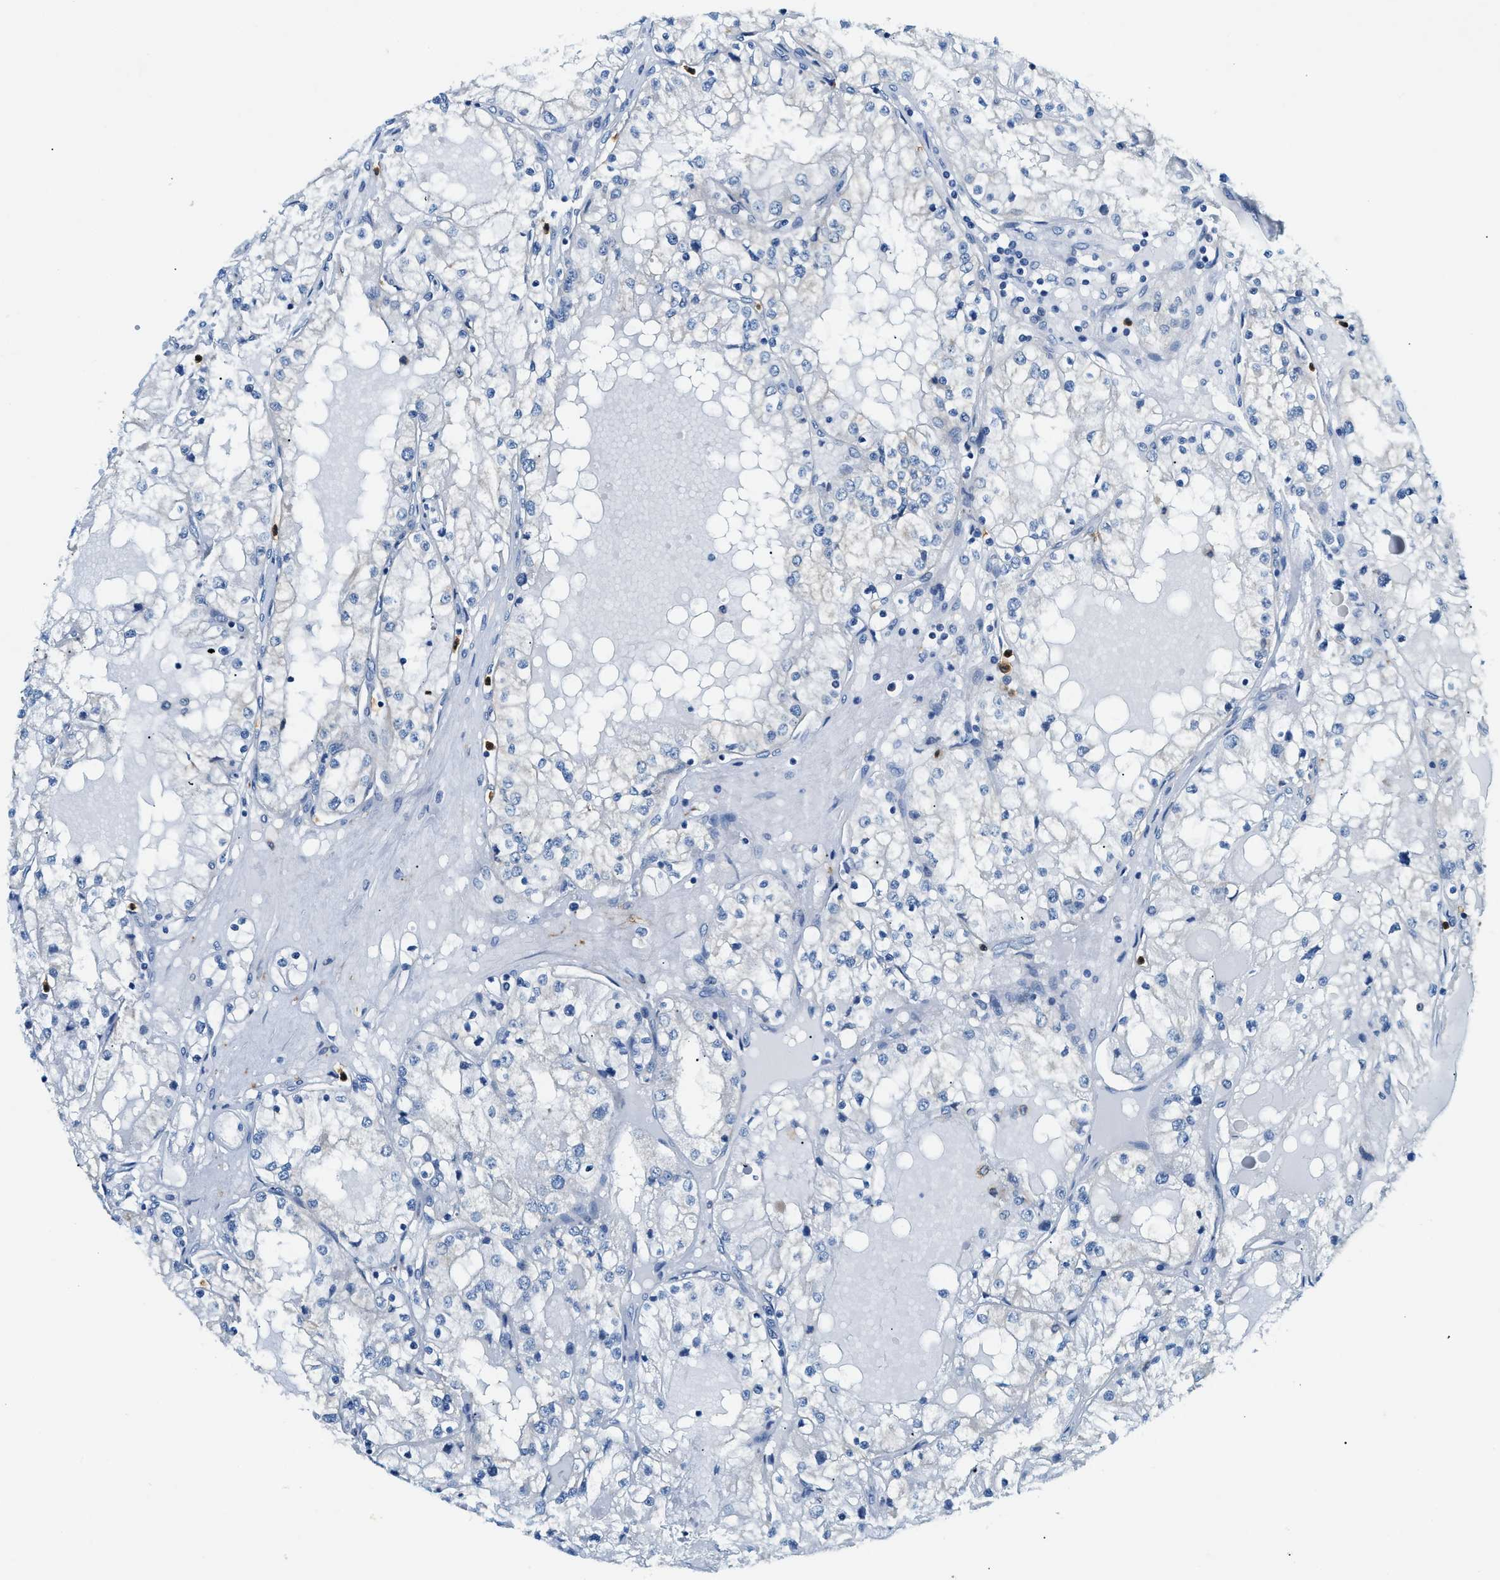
{"staining": {"intensity": "negative", "quantity": "none", "location": "none"}, "tissue": "renal cancer", "cell_type": "Tumor cells", "image_type": "cancer", "snomed": [{"axis": "morphology", "description": "Adenocarcinoma, NOS"}, {"axis": "topography", "description": "Kidney"}], "caption": "DAB (3,3'-diaminobenzidine) immunohistochemical staining of renal adenocarcinoma demonstrates no significant positivity in tumor cells.", "gene": "ZDHHC13", "patient": {"sex": "male", "age": 68}}